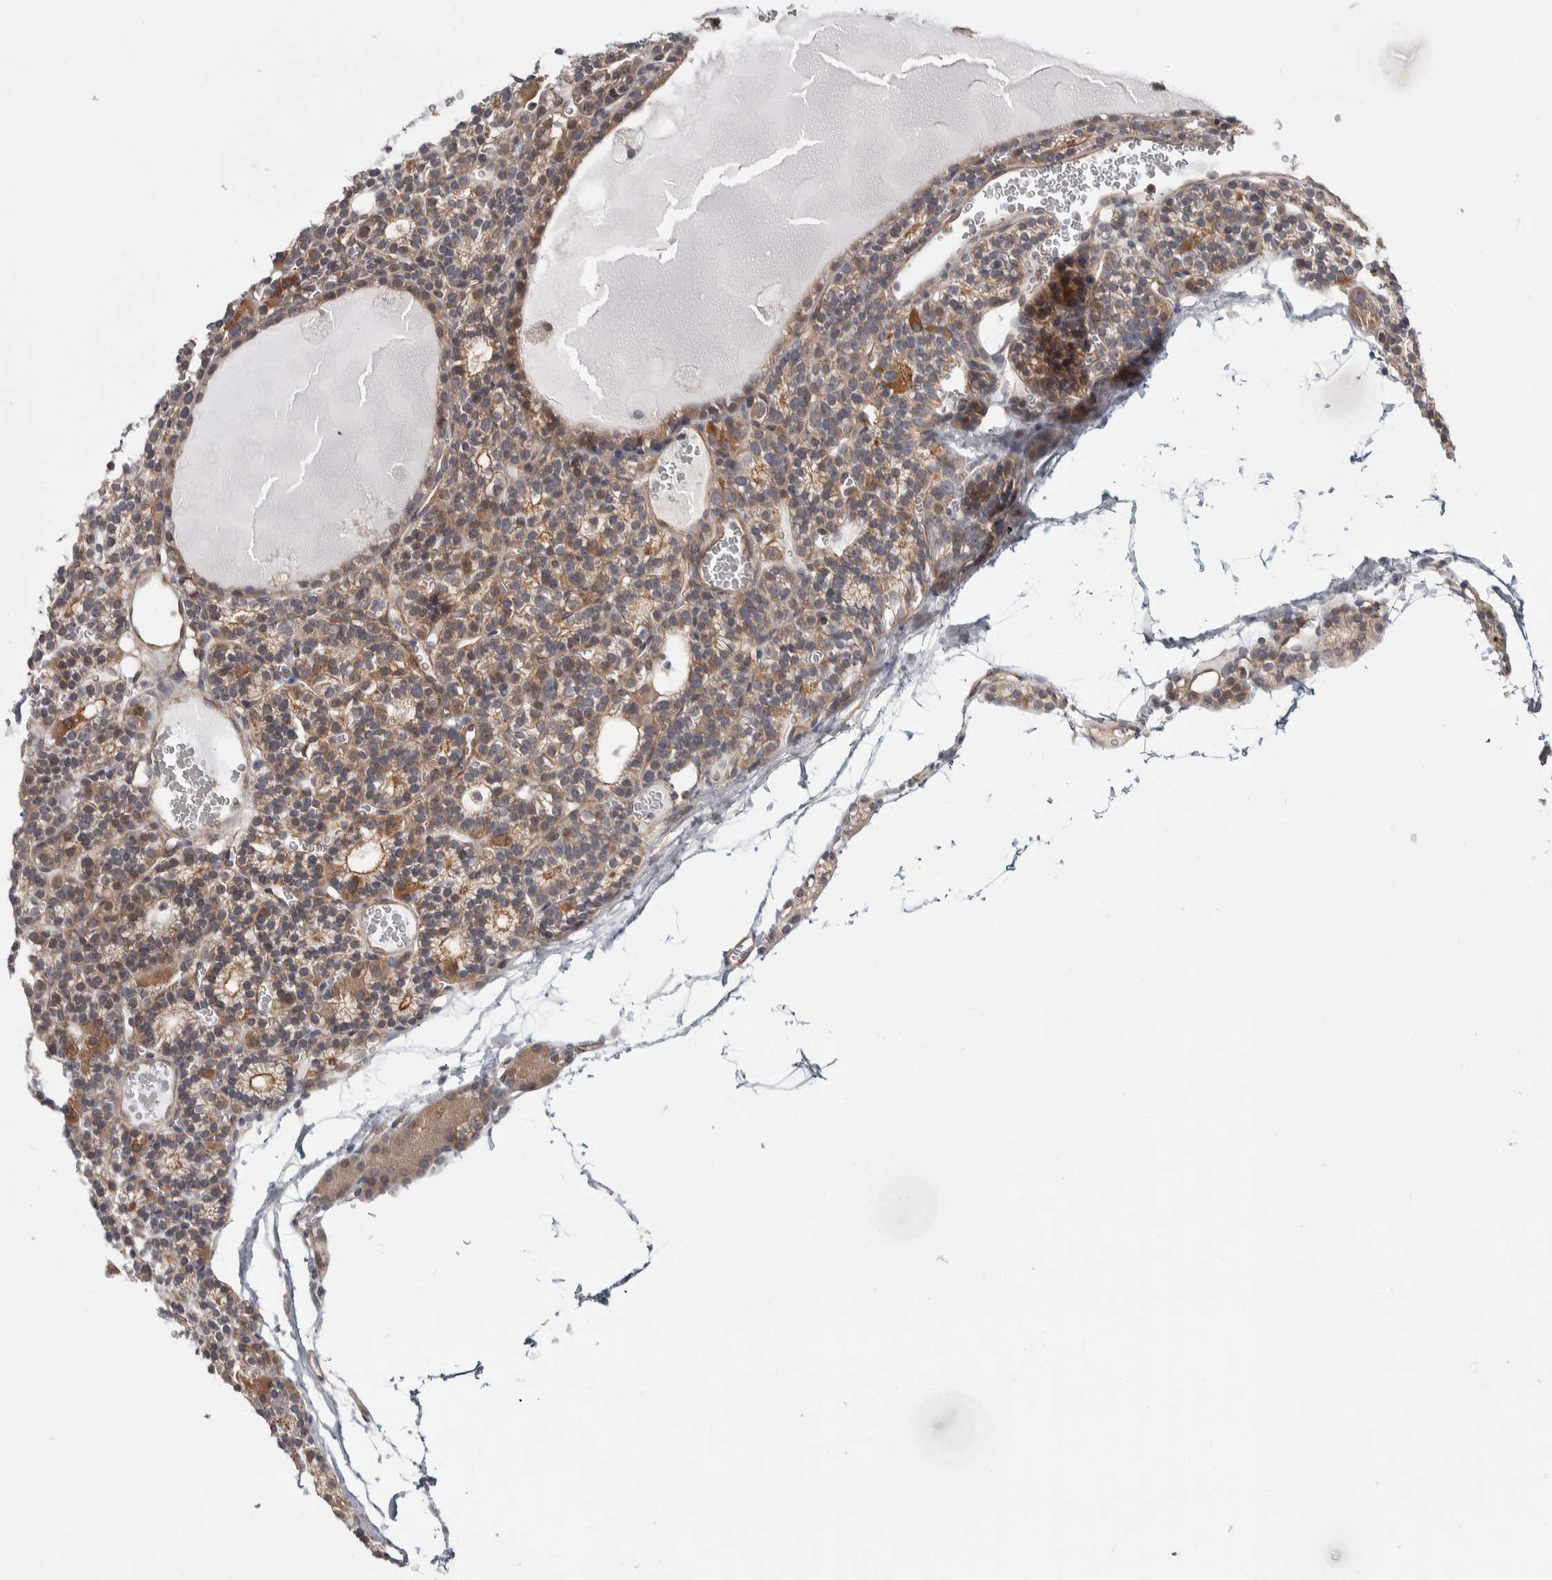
{"staining": {"intensity": "weak", "quantity": ">75%", "location": "cytoplasmic/membranous"}, "tissue": "parathyroid gland", "cell_type": "Glandular cells", "image_type": "normal", "snomed": [{"axis": "morphology", "description": "Normal tissue, NOS"}, {"axis": "morphology", "description": "Adenoma, NOS"}, {"axis": "topography", "description": "Parathyroid gland"}], "caption": "A low amount of weak cytoplasmic/membranous staining is present in approximately >75% of glandular cells in unremarkable parathyroid gland.", "gene": "CHMP4C", "patient": {"sex": "female", "age": 58}}